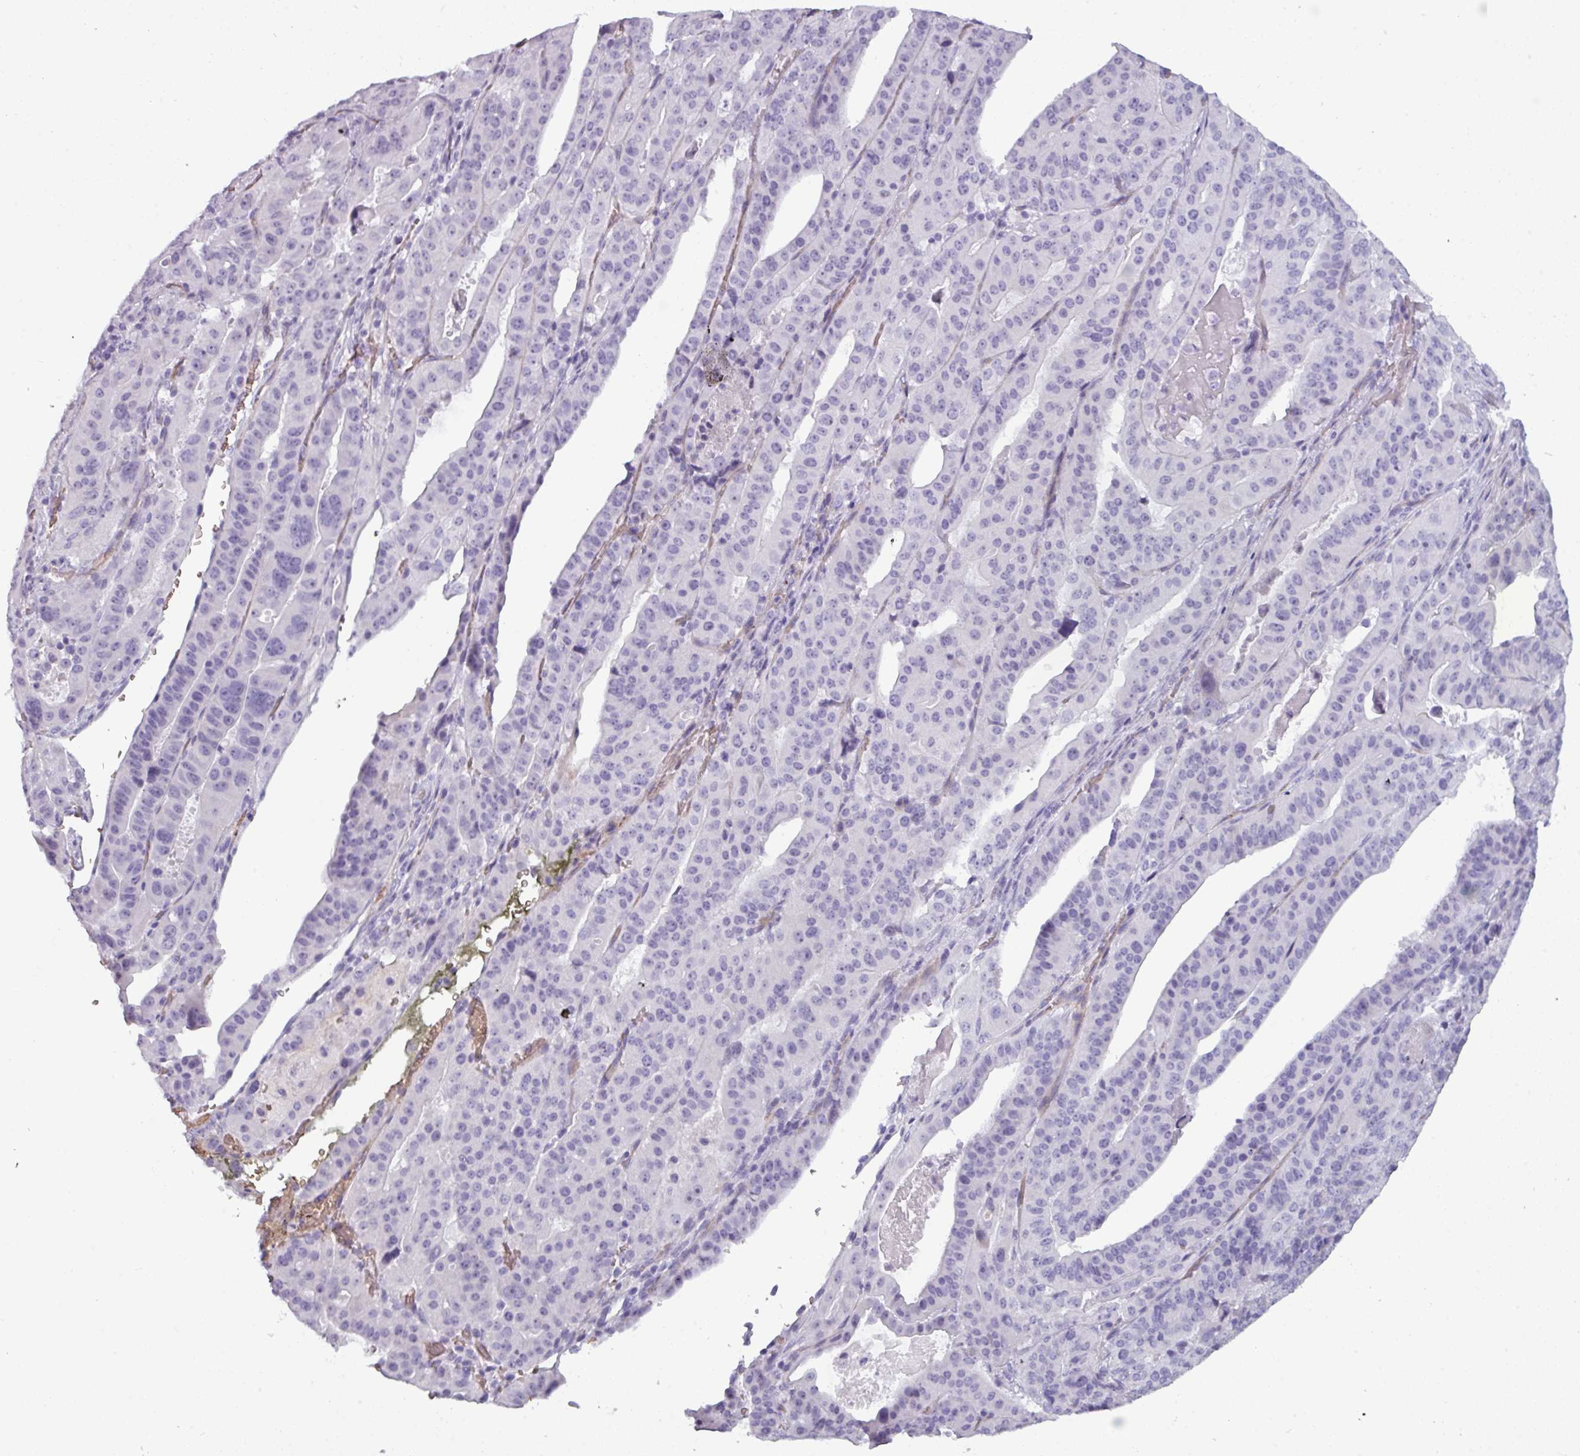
{"staining": {"intensity": "negative", "quantity": "none", "location": "none"}, "tissue": "stomach cancer", "cell_type": "Tumor cells", "image_type": "cancer", "snomed": [{"axis": "morphology", "description": "Adenocarcinoma, NOS"}, {"axis": "topography", "description": "Stomach"}], "caption": "A high-resolution image shows immunohistochemistry (IHC) staining of stomach cancer, which reveals no significant positivity in tumor cells. The staining was performed using DAB (3,3'-diaminobenzidine) to visualize the protein expression in brown, while the nuclei were stained in blue with hematoxylin (Magnification: 20x).", "gene": "AREL1", "patient": {"sex": "male", "age": 48}}